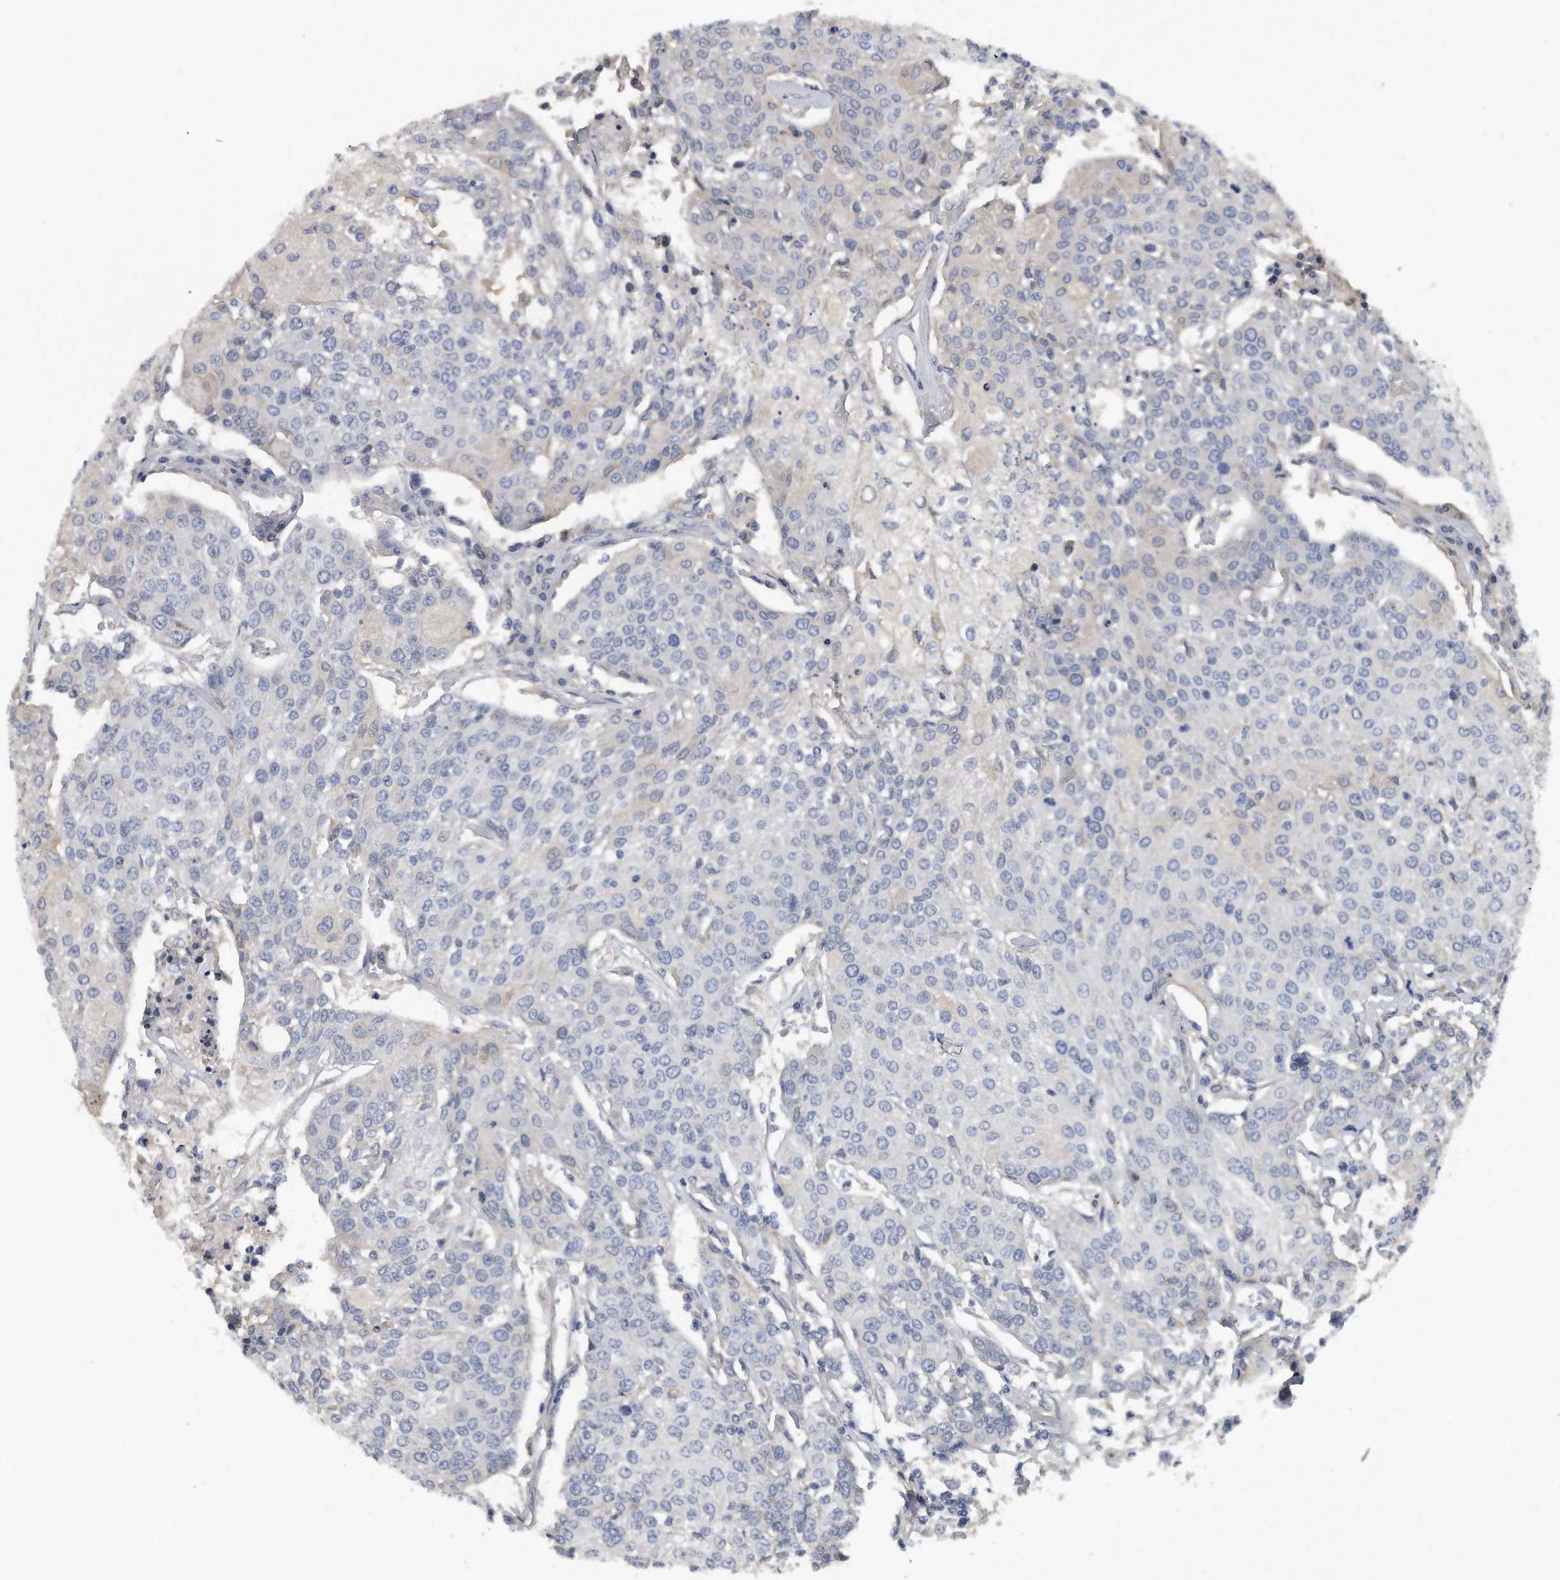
{"staining": {"intensity": "negative", "quantity": "none", "location": "none"}, "tissue": "urothelial cancer", "cell_type": "Tumor cells", "image_type": "cancer", "snomed": [{"axis": "morphology", "description": "Urothelial carcinoma, High grade"}, {"axis": "topography", "description": "Urinary bladder"}], "caption": "Immunohistochemical staining of human urothelial cancer reveals no significant expression in tumor cells. (Immunohistochemistry, brightfield microscopy, high magnification).", "gene": "HOMER3", "patient": {"sex": "female", "age": 85}}